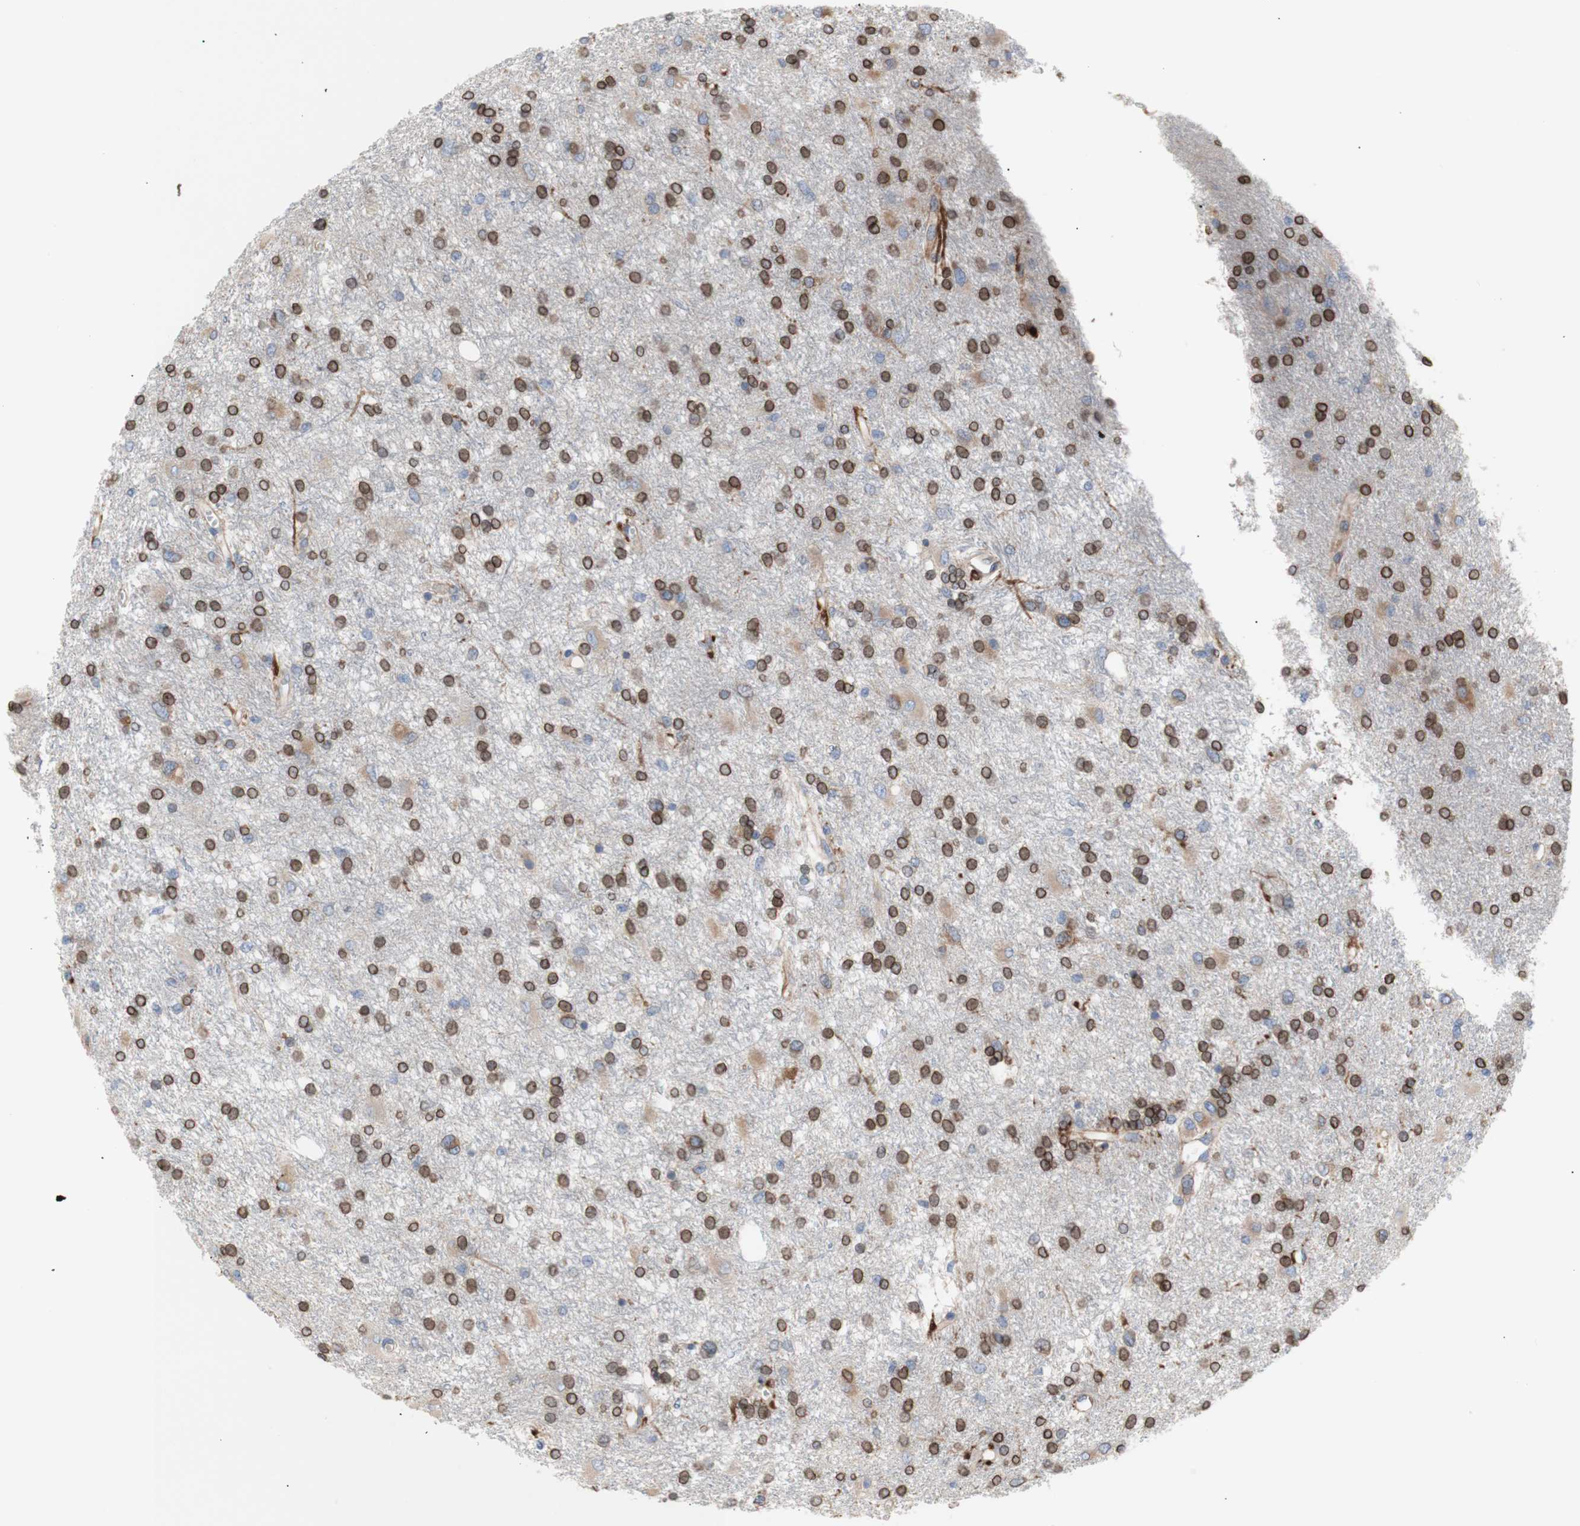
{"staining": {"intensity": "moderate", "quantity": ">75%", "location": "cytoplasmic/membranous,nuclear"}, "tissue": "glioma", "cell_type": "Tumor cells", "image_type": "cancer", "snomed": [{"axis": "morphology", "description": "Glioma, malignant, High grade"}, {"axis": "topography", "description": "Brain"}], "caption": "A high-resolution photomicrograph shows immunohistochemistry staining of glioma, which demonstrates moderate cytoplasmic/membranous and nuclear expression in about >75% of tumor cells.", "gene": "ERLIN1", "patient": {"sex": "female", "age": 59}}